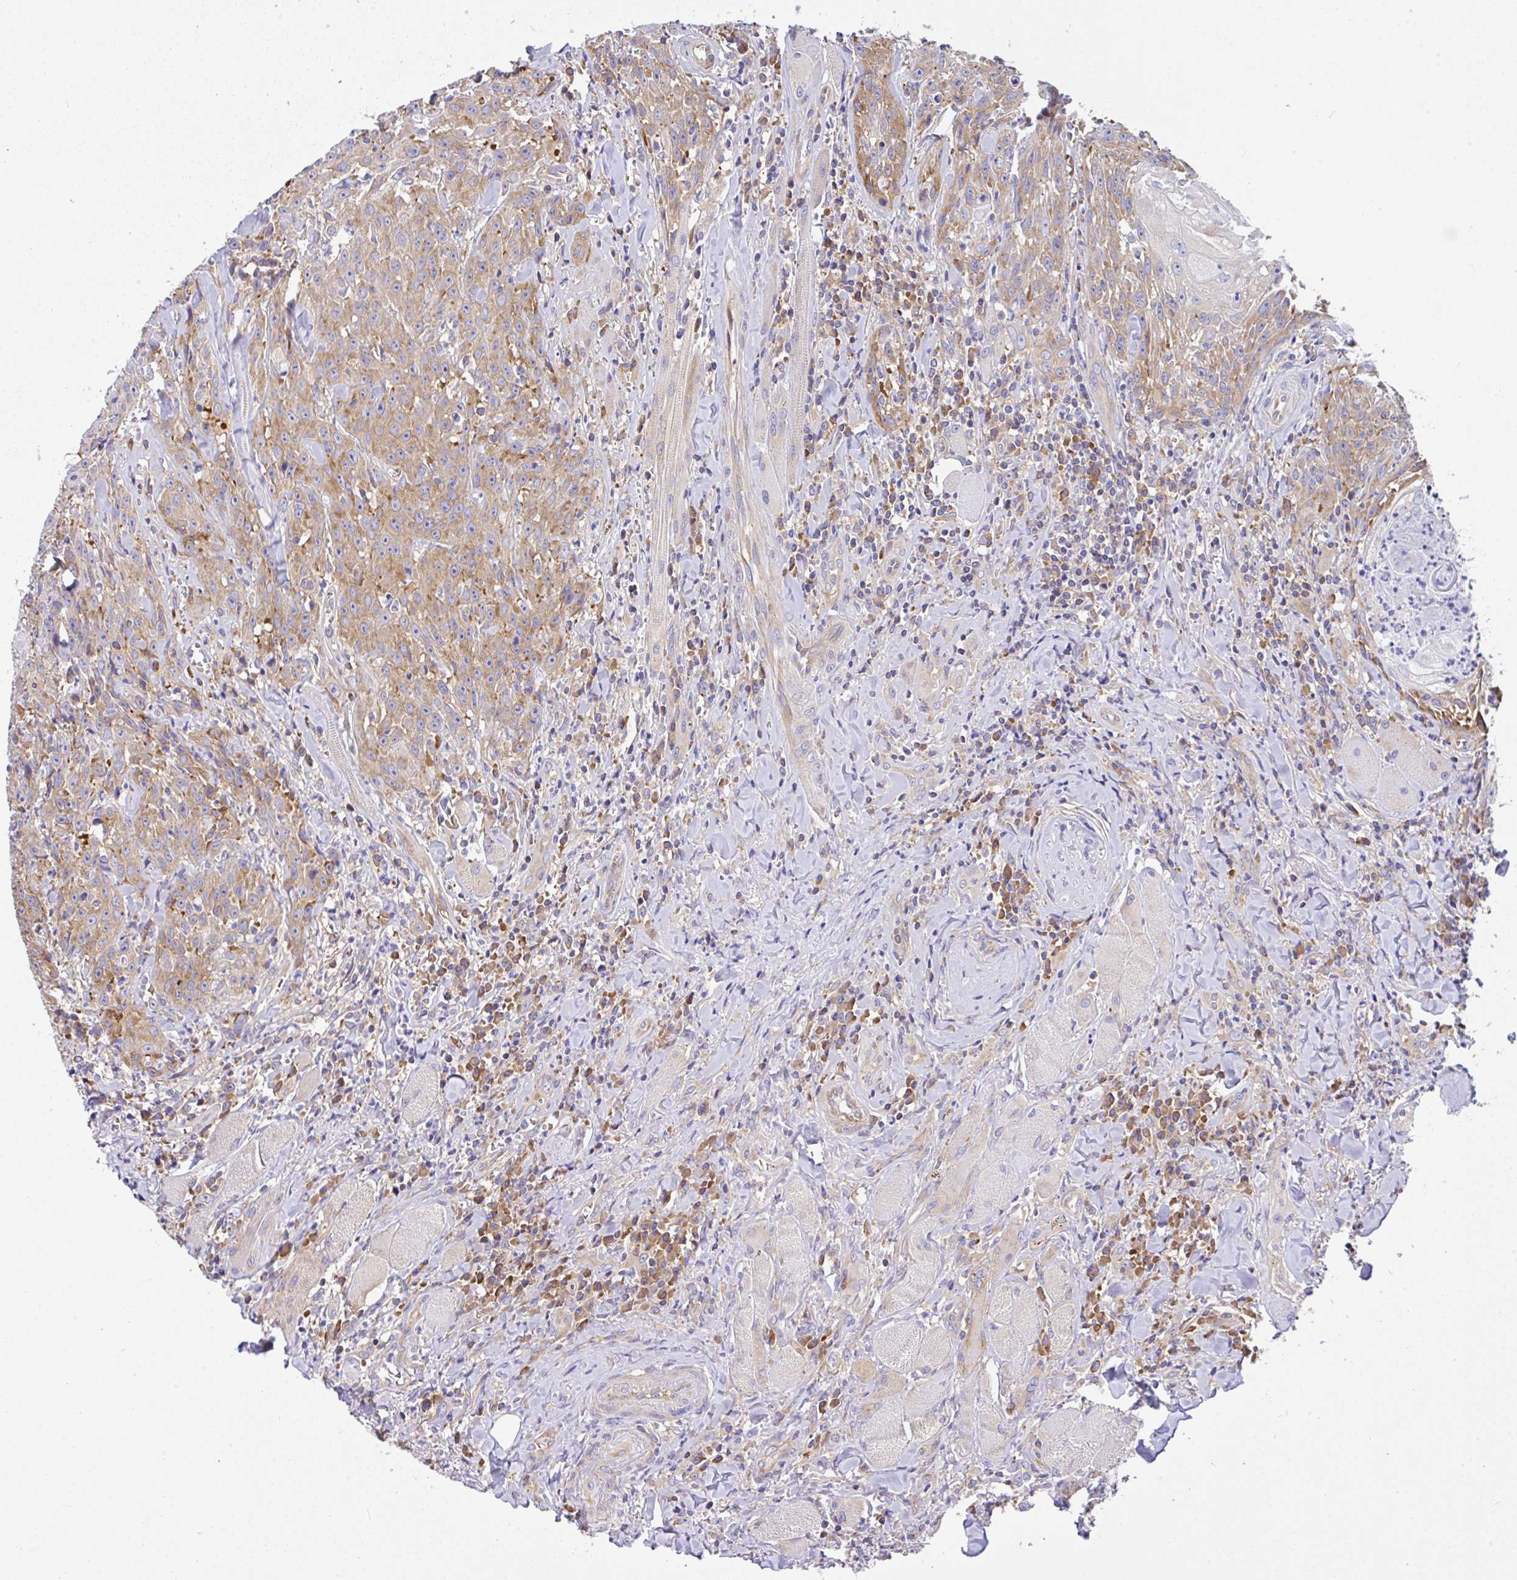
{"staining": {"intensity": "moderate", "quantity": ">75%", "location": "cytoplasmic/membranous"}, "tissue": "head and neck cancer", "cell_type": "Tumor cells", "image_type": "cancer", "snomed": [{"axis": "morphology", "description": "Normal tissue, NOS"}, {"axis": "morphology", "description": "Squamous cell carcinoma, NOS"}, {"axis": "topography", "description": "Oral tissue"}, {"axis": "topography", "description": "Head-Neck"}], "caption": "This is an image of IHC staining of head and neck squamous cell carcinoma, which shows moderate positivity in the cytoplasmic/membranous of tumor cells.", "gene": "GFPT2", "patient": {"sex": "female", "age": 70}}